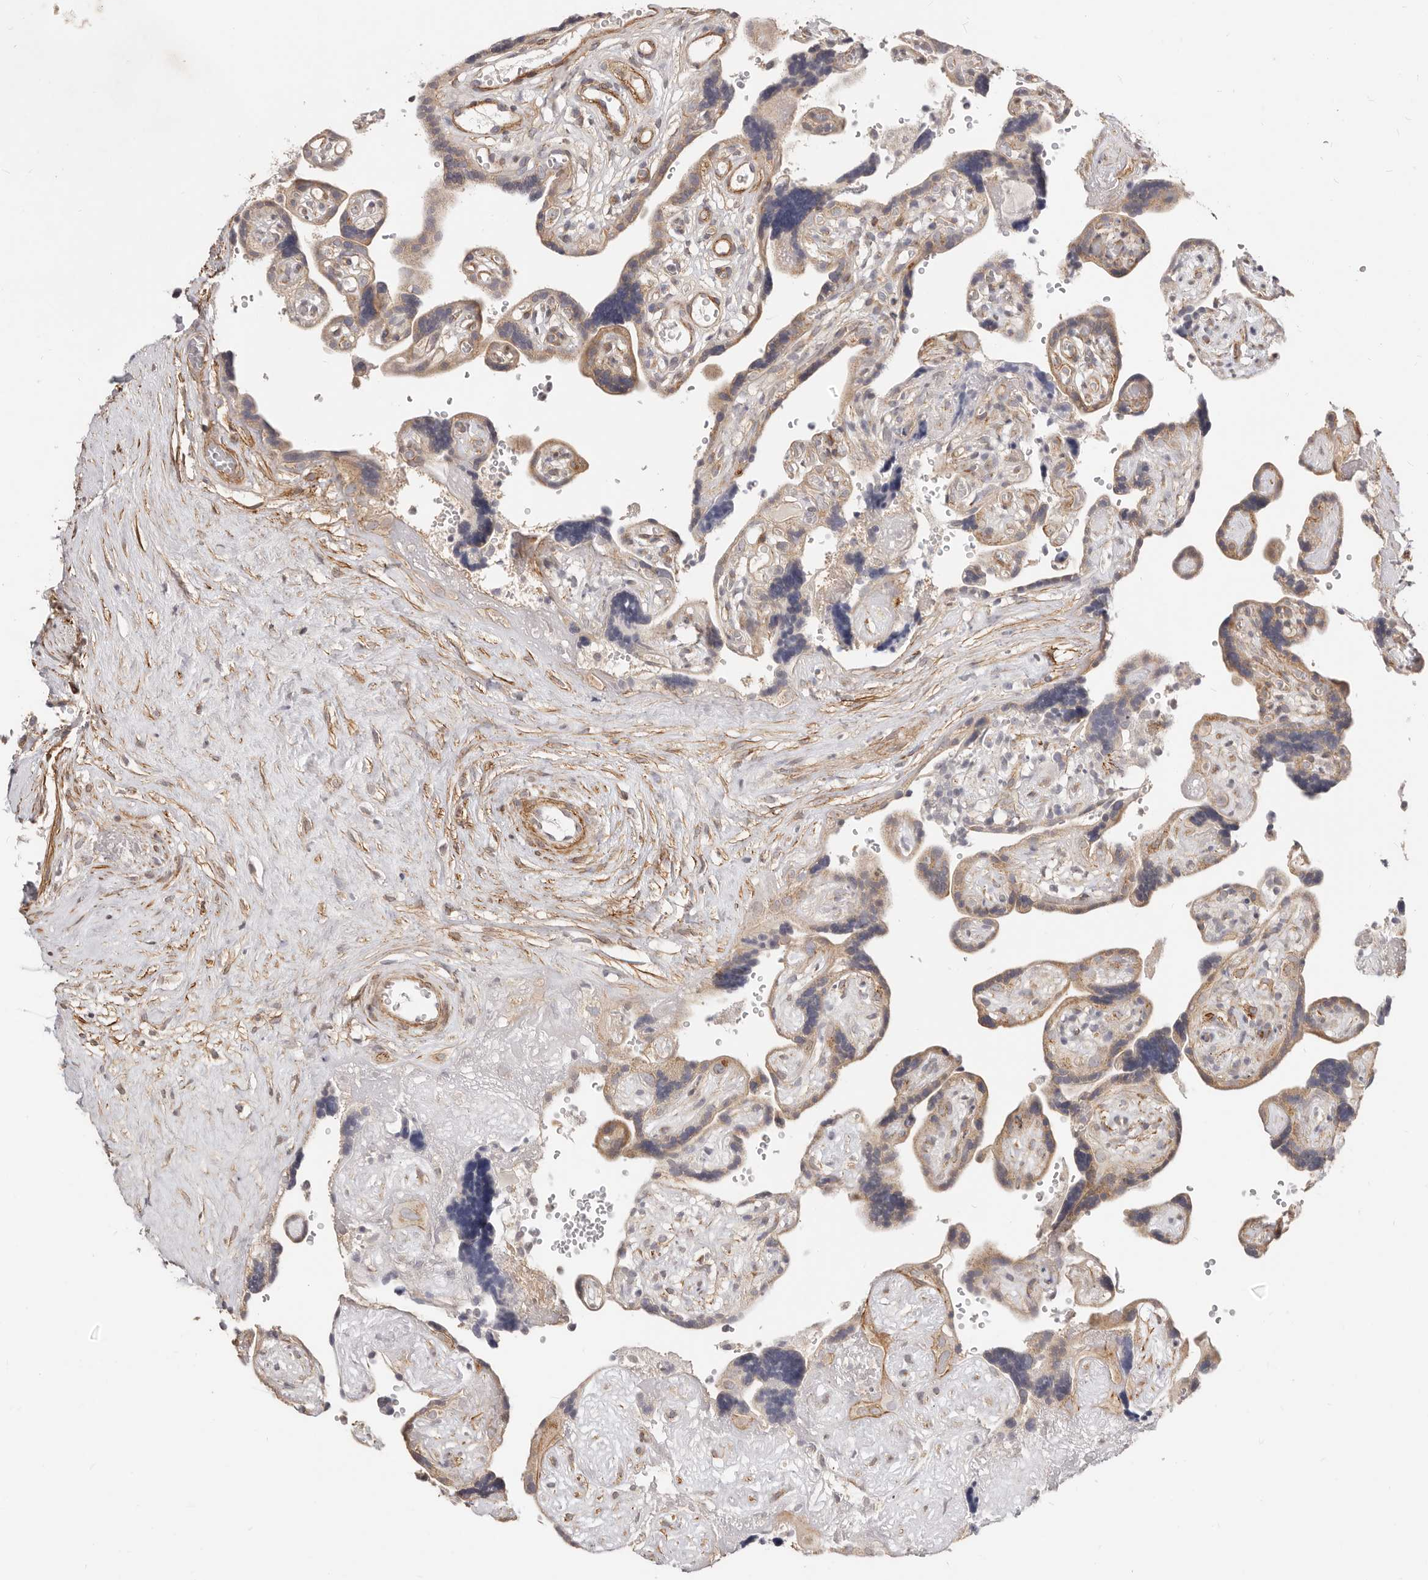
{"staining": {"intensity": "moderate", "quantity": ">75%", "location": "cytoplasmic/membranous"}, "tissue": "placenta", "cell_type": "Decidual cells", "image_type": "normal", "snomed": [{"axis": "morphology", "description": "Normal tissue, NOS"}, {"axis": "topography", "description": "Placenta"}], "caption": "Protein analysis of unremarkable placenta demonstrates moderate cytoplasmic/membranous staining in approximately >75% of decidual cells. (IHC, brightfield microscopy, high magnification).", "gene": "RABAC1", "patient": {"sex": "female", "age": 30}}